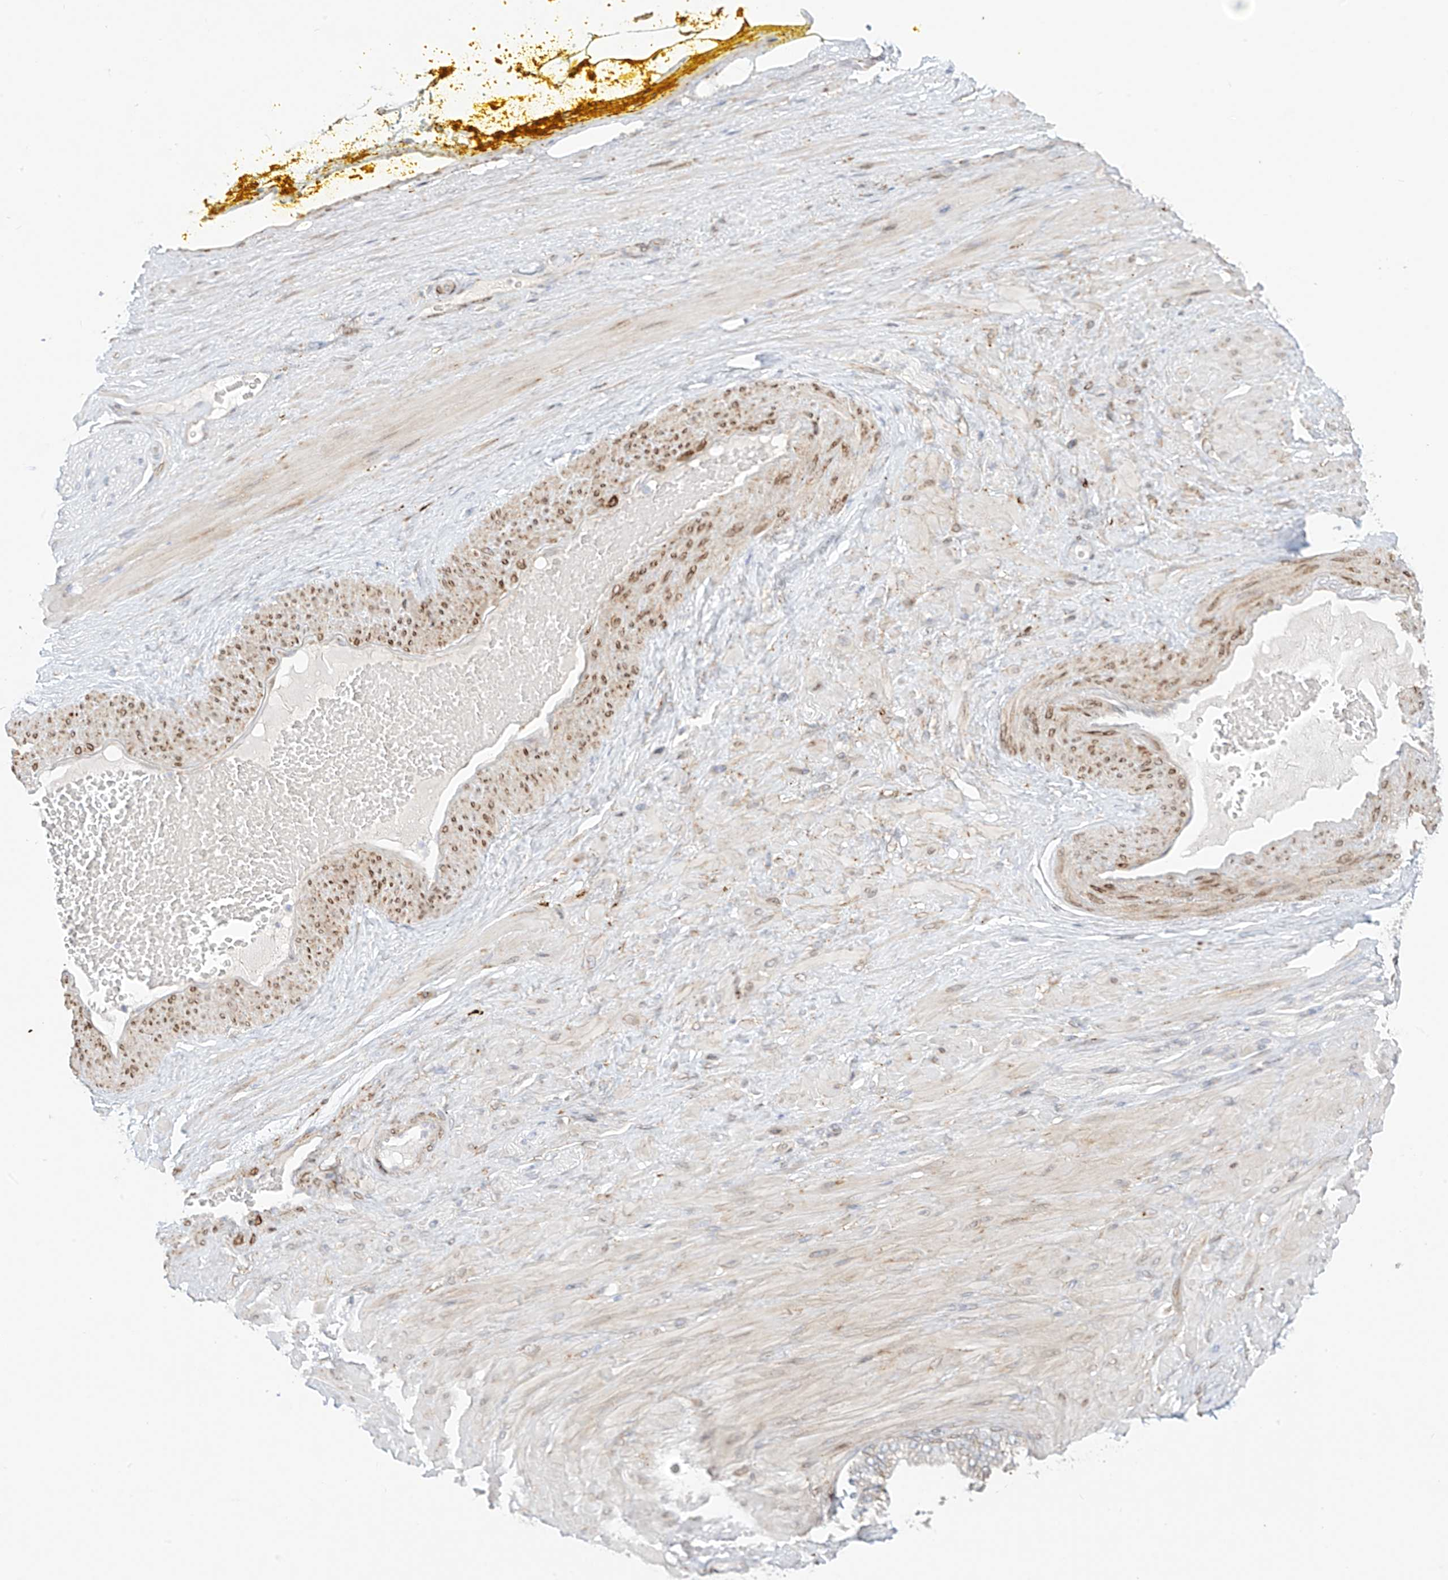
{"staining": {"intensity": "moderate", "quantity": "<25%", "location": "cytoplasmic/membranous"}, "tissue": "adipose tissue", "cell_type": "Adipocytes", "image_type": "normal", "snomed": [{"axis": "morphology", "description": "Normal tissue, NOS"}, {"axis": "morphology", "description": "Adenocarcinoma, Low grade"}, {"axis": "topography", "description": "Prostate"}, {"axis": "topography", "description": "Peripheral nerve tissue"}], "caption": "Approximately <25% of adipocytes in unremarkable adipose tissue exhibit moderate cytoplasmic/membranous protein expression as visualized by brown immunohistochemical staining.", "gene": "PCYOX1", "patient": {"sex": "male", "age": 63}}